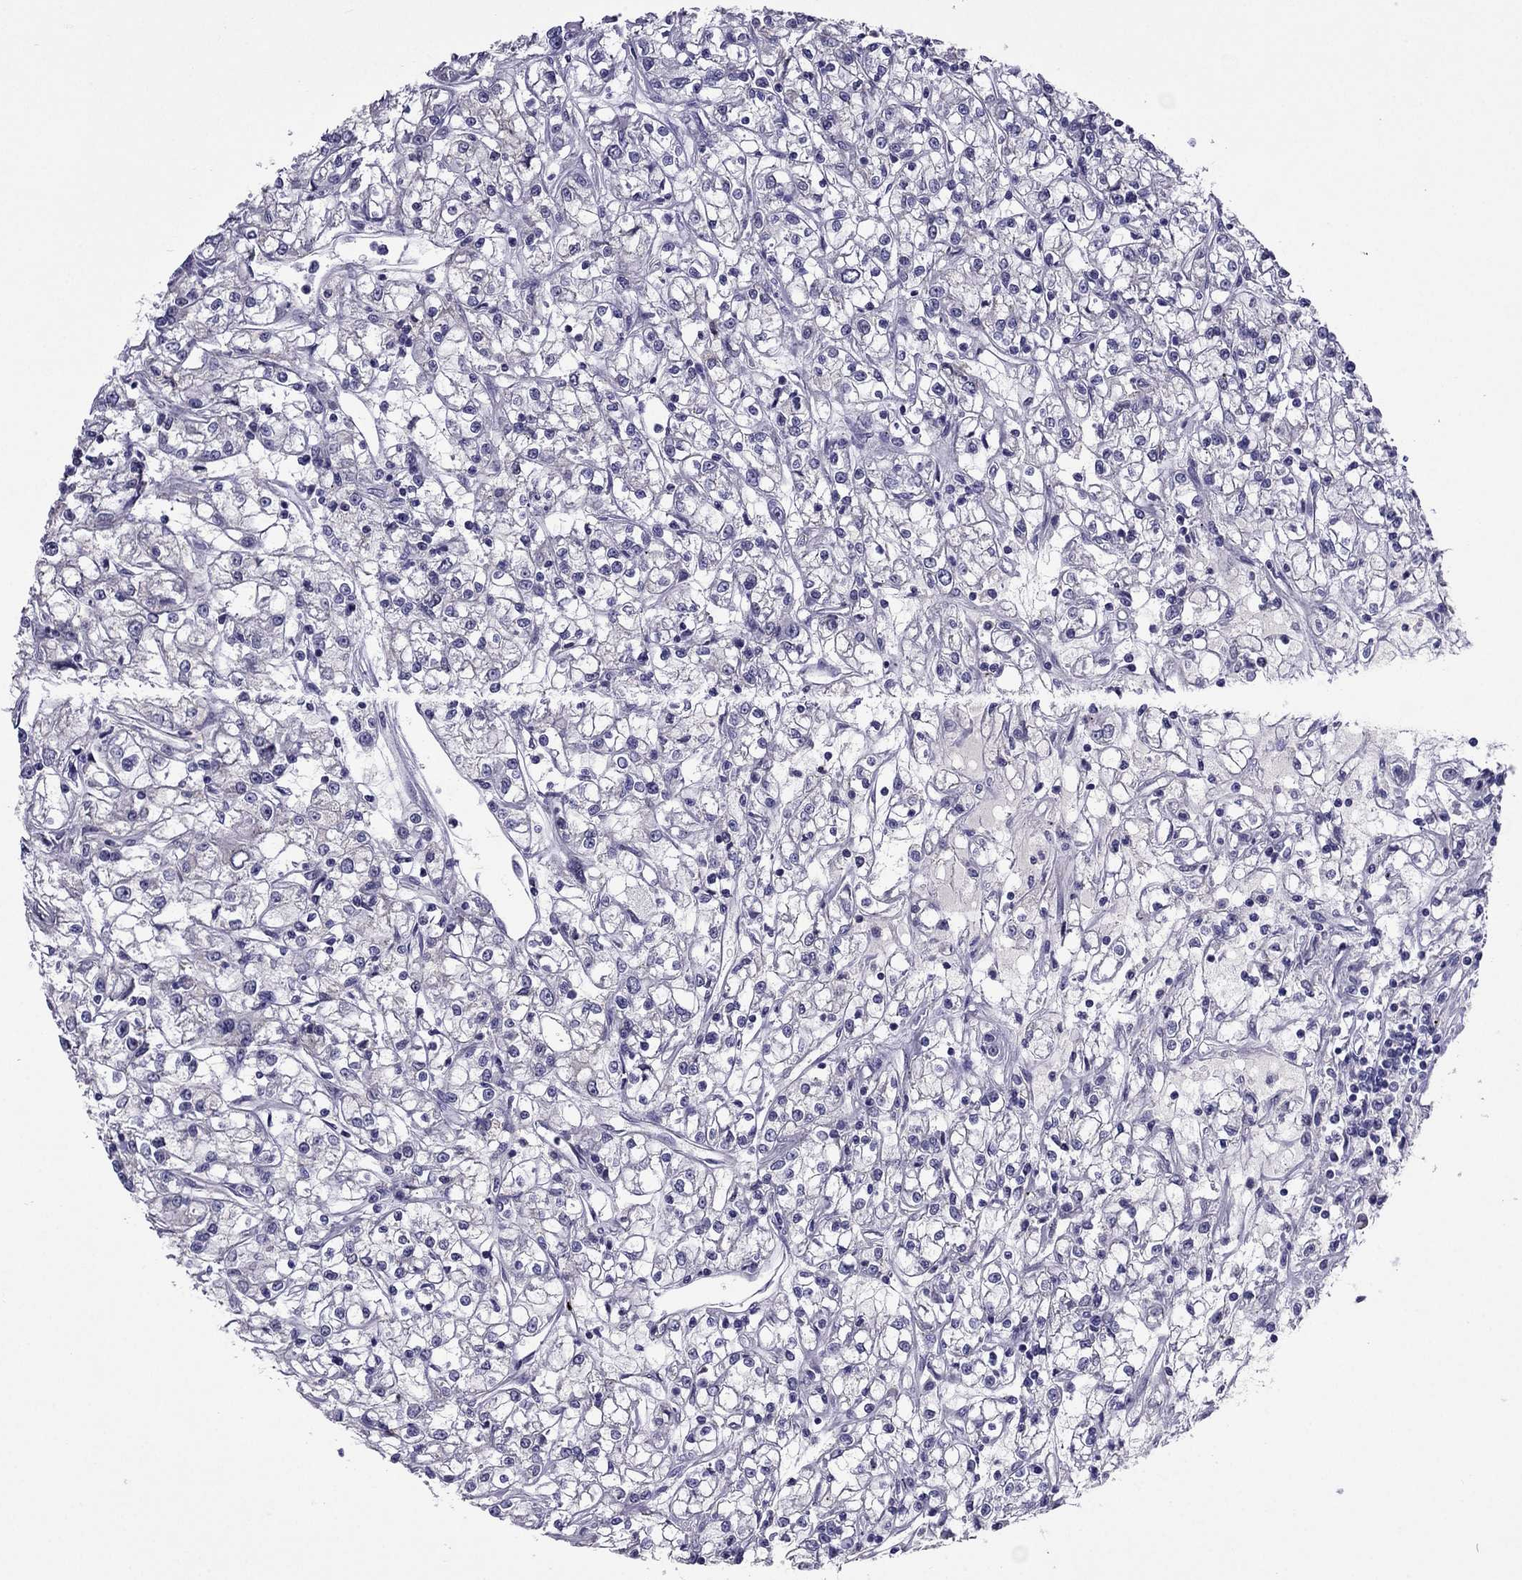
{"staining": {"intensity": "negative", "quantity": "none", "location": "none"}, "tissue": "renal cancer", "cell_type": "Tumor cells", "image_type": "cancer", "snomed": [{"axis": "morphology", "description": "Adenocarcinoma, NOS"}, {"axis": "topography", "description": "Kidney"}], "caption": "Tumor cells are negative for protein expression in human renal cancer (adenocarcinoma).", "gene": "MYBPH", "patient": {"sex": "female", "age": 59}}